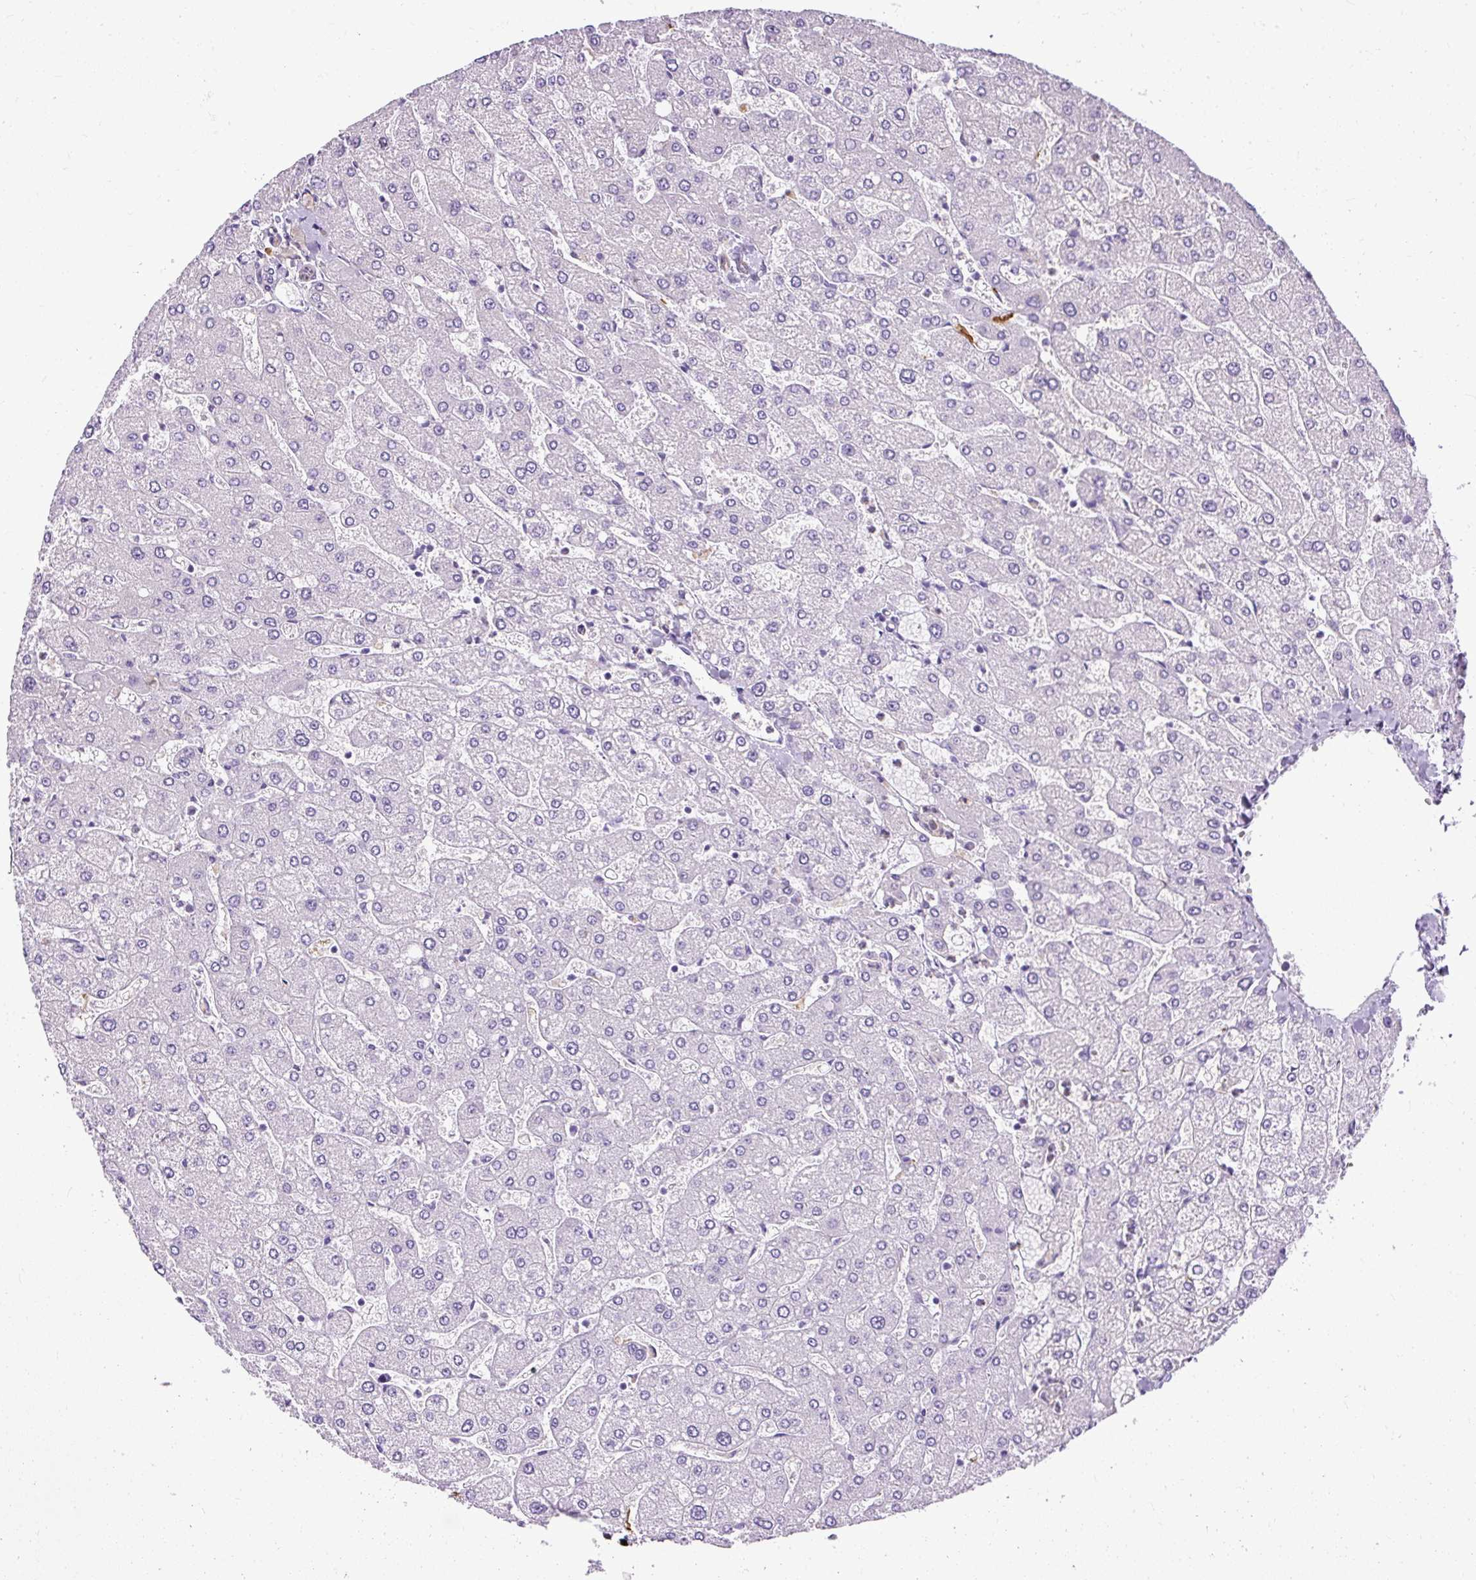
{"staining": {"intensity": "negative", "quantity": "none", "location": "none"}, "tissue": "liver", "cell_type": "Cholangiocytes", "image_type": "normal", "snomed": [{"axis": "morphology", "description": "Normal tissue, NOS"}, {"axis": "topography", "description": "Liver"}], "caption": "Protein analysis of unremarkable liver reveals no significant expression in cholangiocytes.", "gene": "PLS1", "patient": {"sex": "male", "age": 55}}